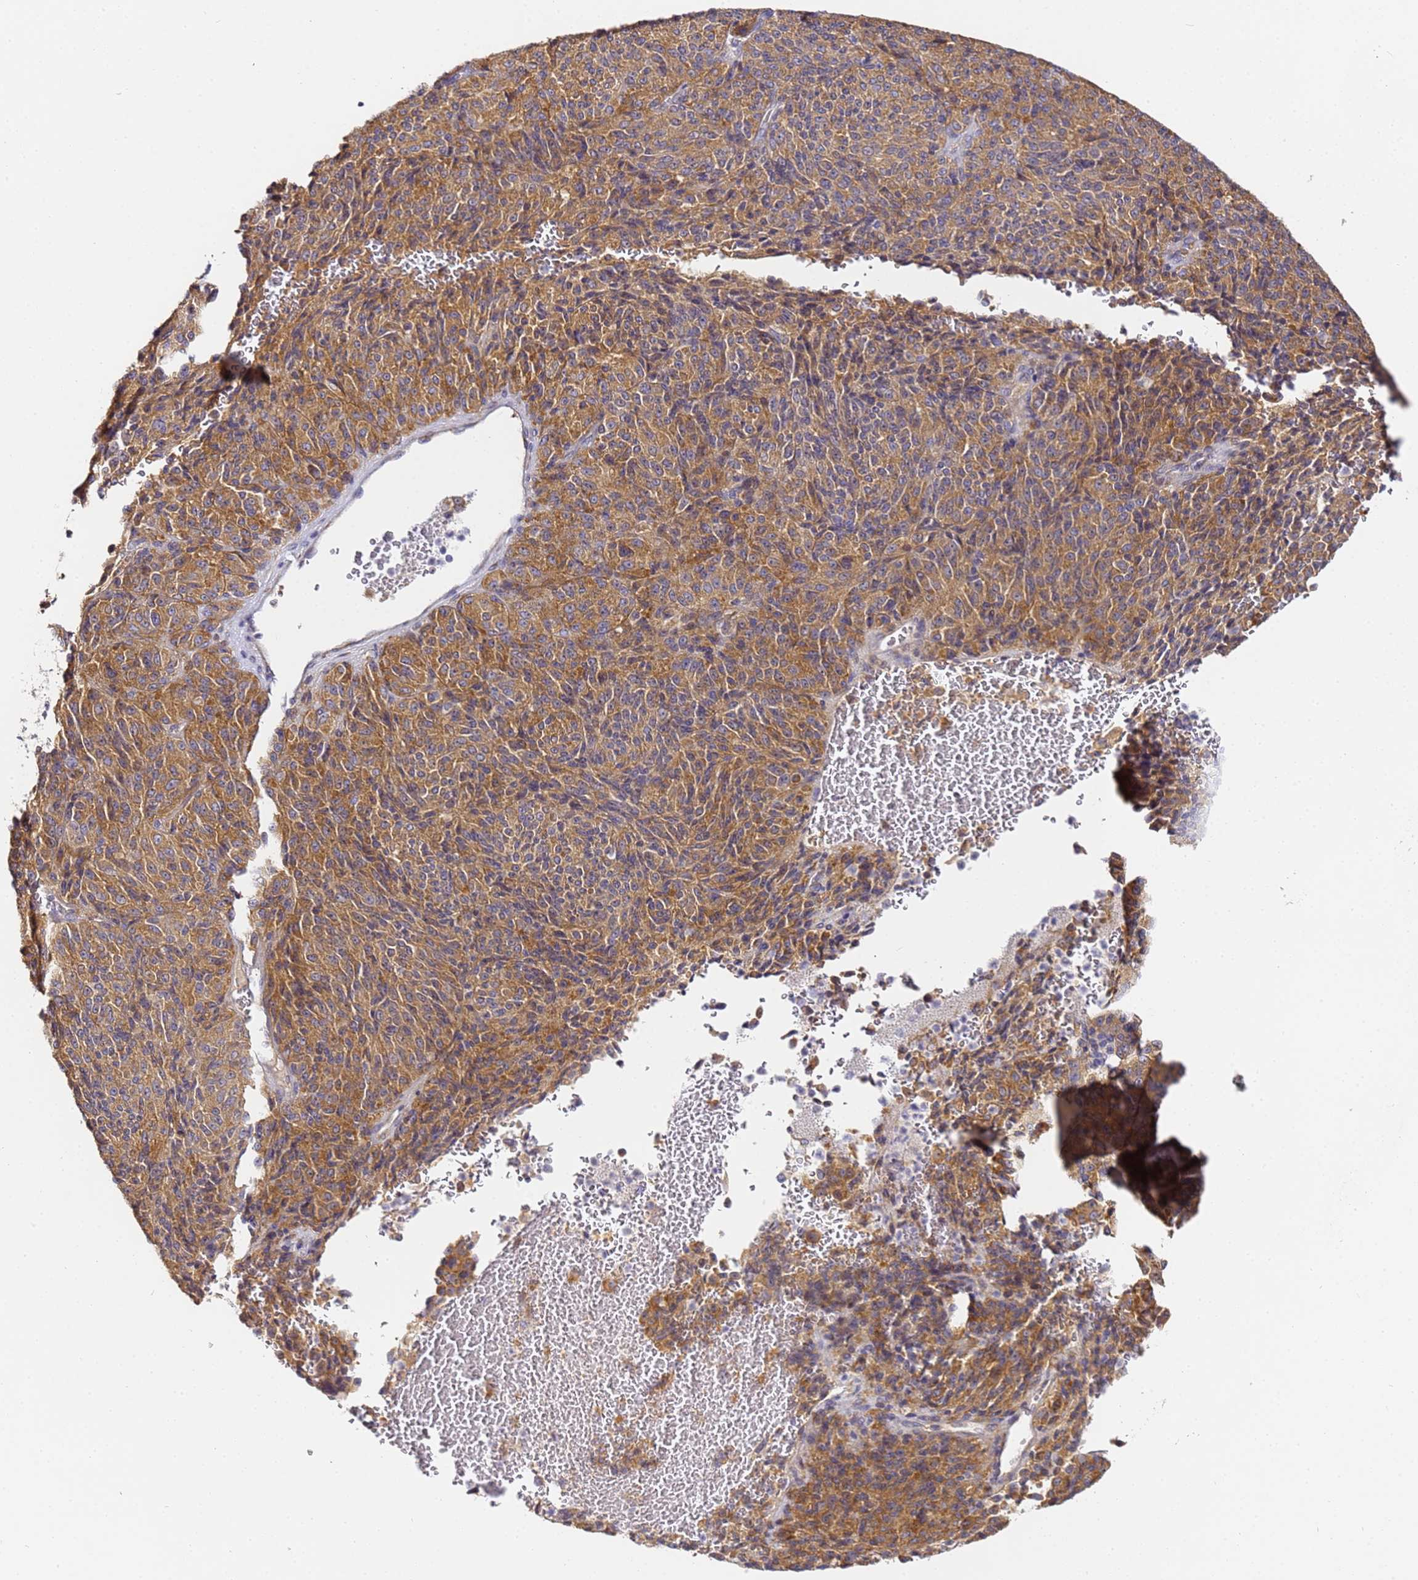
{"staining": {"intensity": "strong", "quantity": ">75%", "location": "cytoplasmic/membranous"}, "tissue": "melanoma", "cell_type": "Tumor cells", "image_type": "cancer", "snomed": [{"axis": "morphology", "description": "Malignant melanoma, Metastatic site"}, {"axis": "topography", "description": "Brain"}], "caption": "Melanoma was stained to show a protein in brown. There is high levels of strong cytoplasmic/membranous positivity in approximately >75% of tumor cells.", "gene": "RPL13A", "patient": {"sex": "female", "age": 56}}